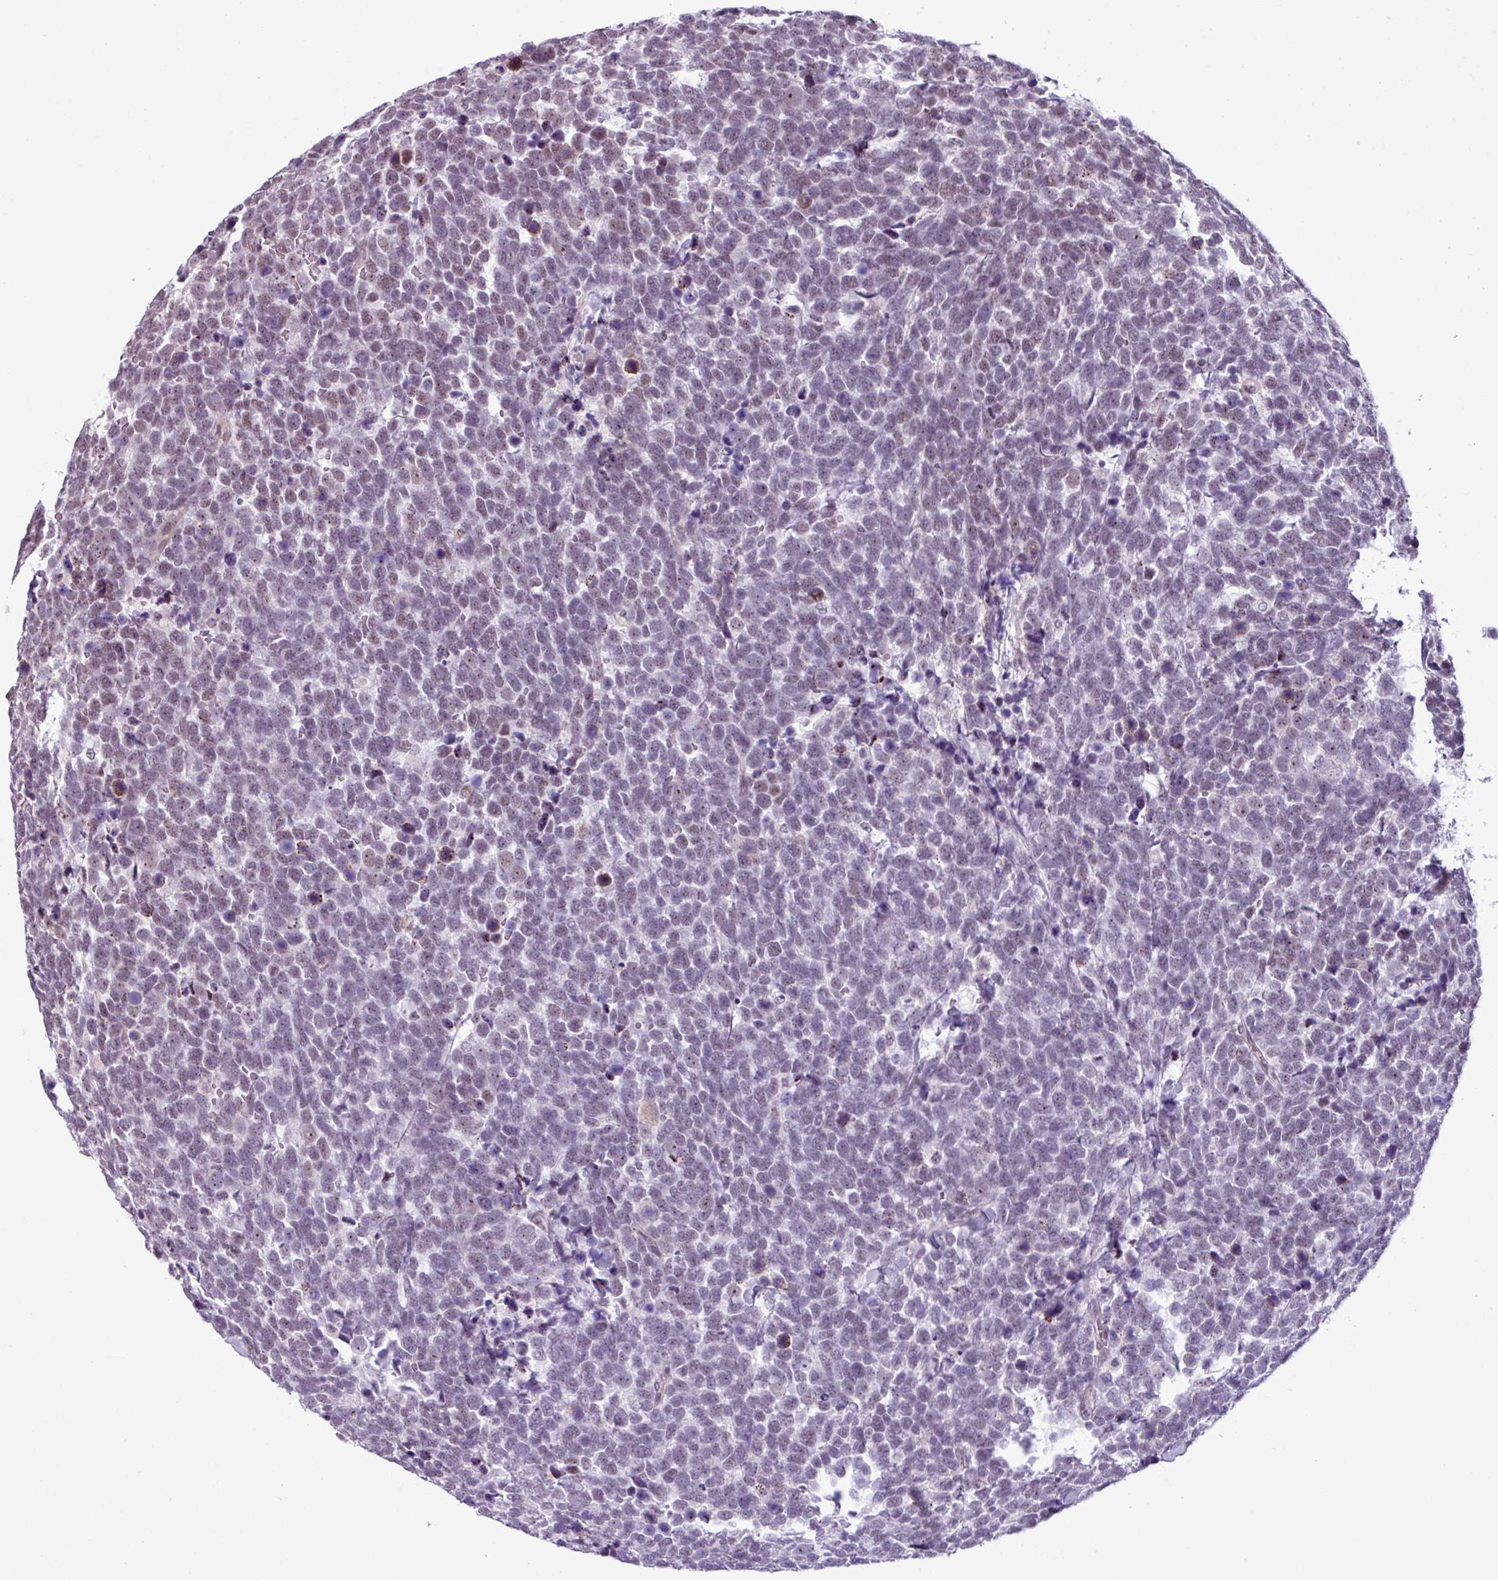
{"staining": {"intensity": "moderate", "quantity": "<25%", "location": "nuclear"}, "tissue": "urothelial cancer", "cell_type": "Tumor cells", "image_type": "cancer", "snomed": [{"axis": "morphology", "description": "Urothelial carcinoma, High grade"}, {"axis": "topography", "description": "Urinary bladder"}], "caption": "Protein expression analysis of human high-grade urothelial carcinoma reveals moderate nuclear positivity in approximately <25% of tumor cells.", "gene": "UTP18", "patient": {"sex": "female", "age": 82}}